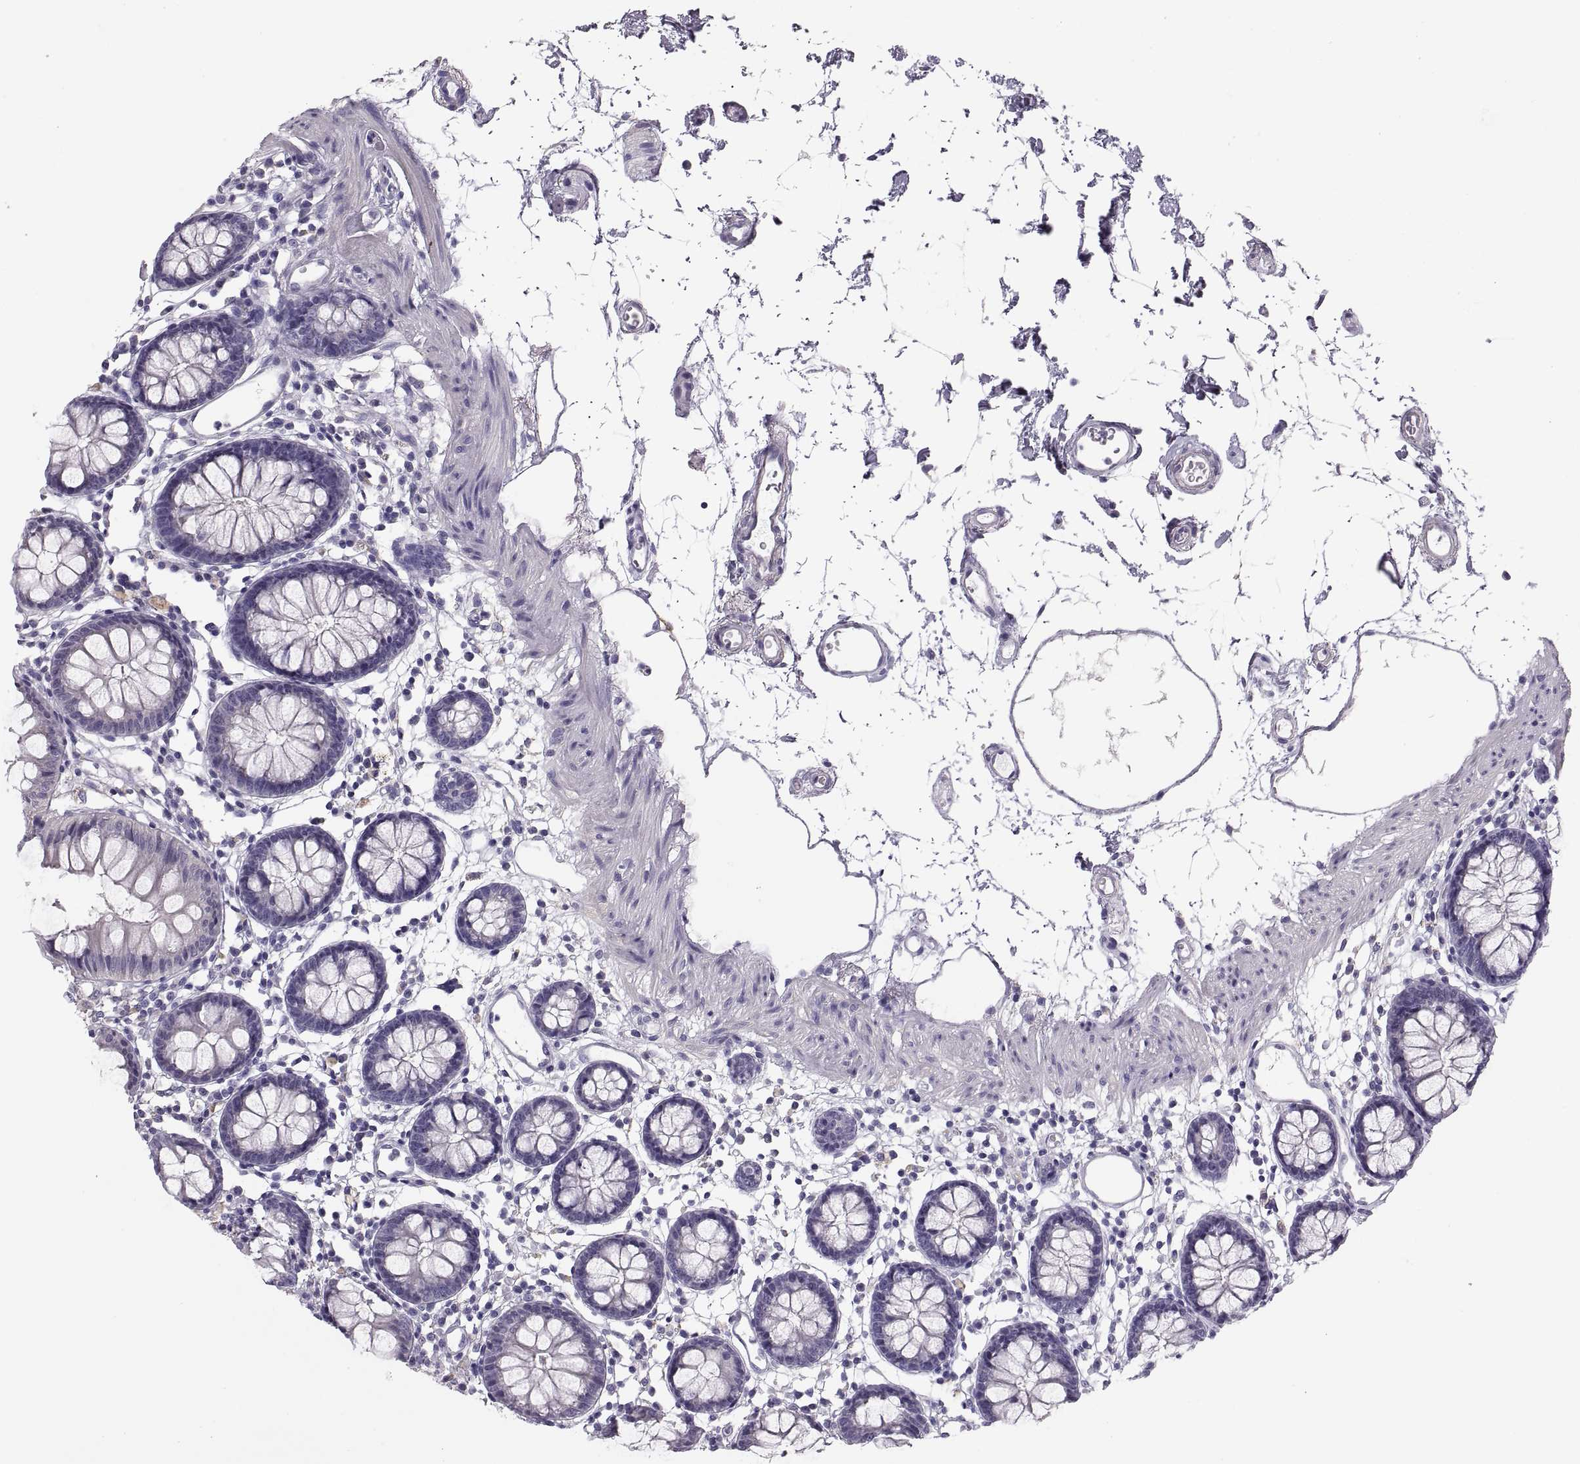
{"staining": {"intensity": "negative", "quantity": "none", "location": "none"}, "tissue": "colon", "cell_type": "Endothelial cells", "image_type": "normal", "snomed": [{"axis": "morphology", "description": "Normal tissue, NOS"}, {"axis": "topography", "description": "Colon"}], "caption": "IHC of unremarkable human colon shows no staining in endothelial cells. Brightfield microscopy of immunohistochemistry stained with DAB (3,3'-diaminobenzidine) (brown) and hematoxylin (blue), captured at high magnification.", "gene": "COL9A3", "patient": {"sex": "female", "age": 84}}